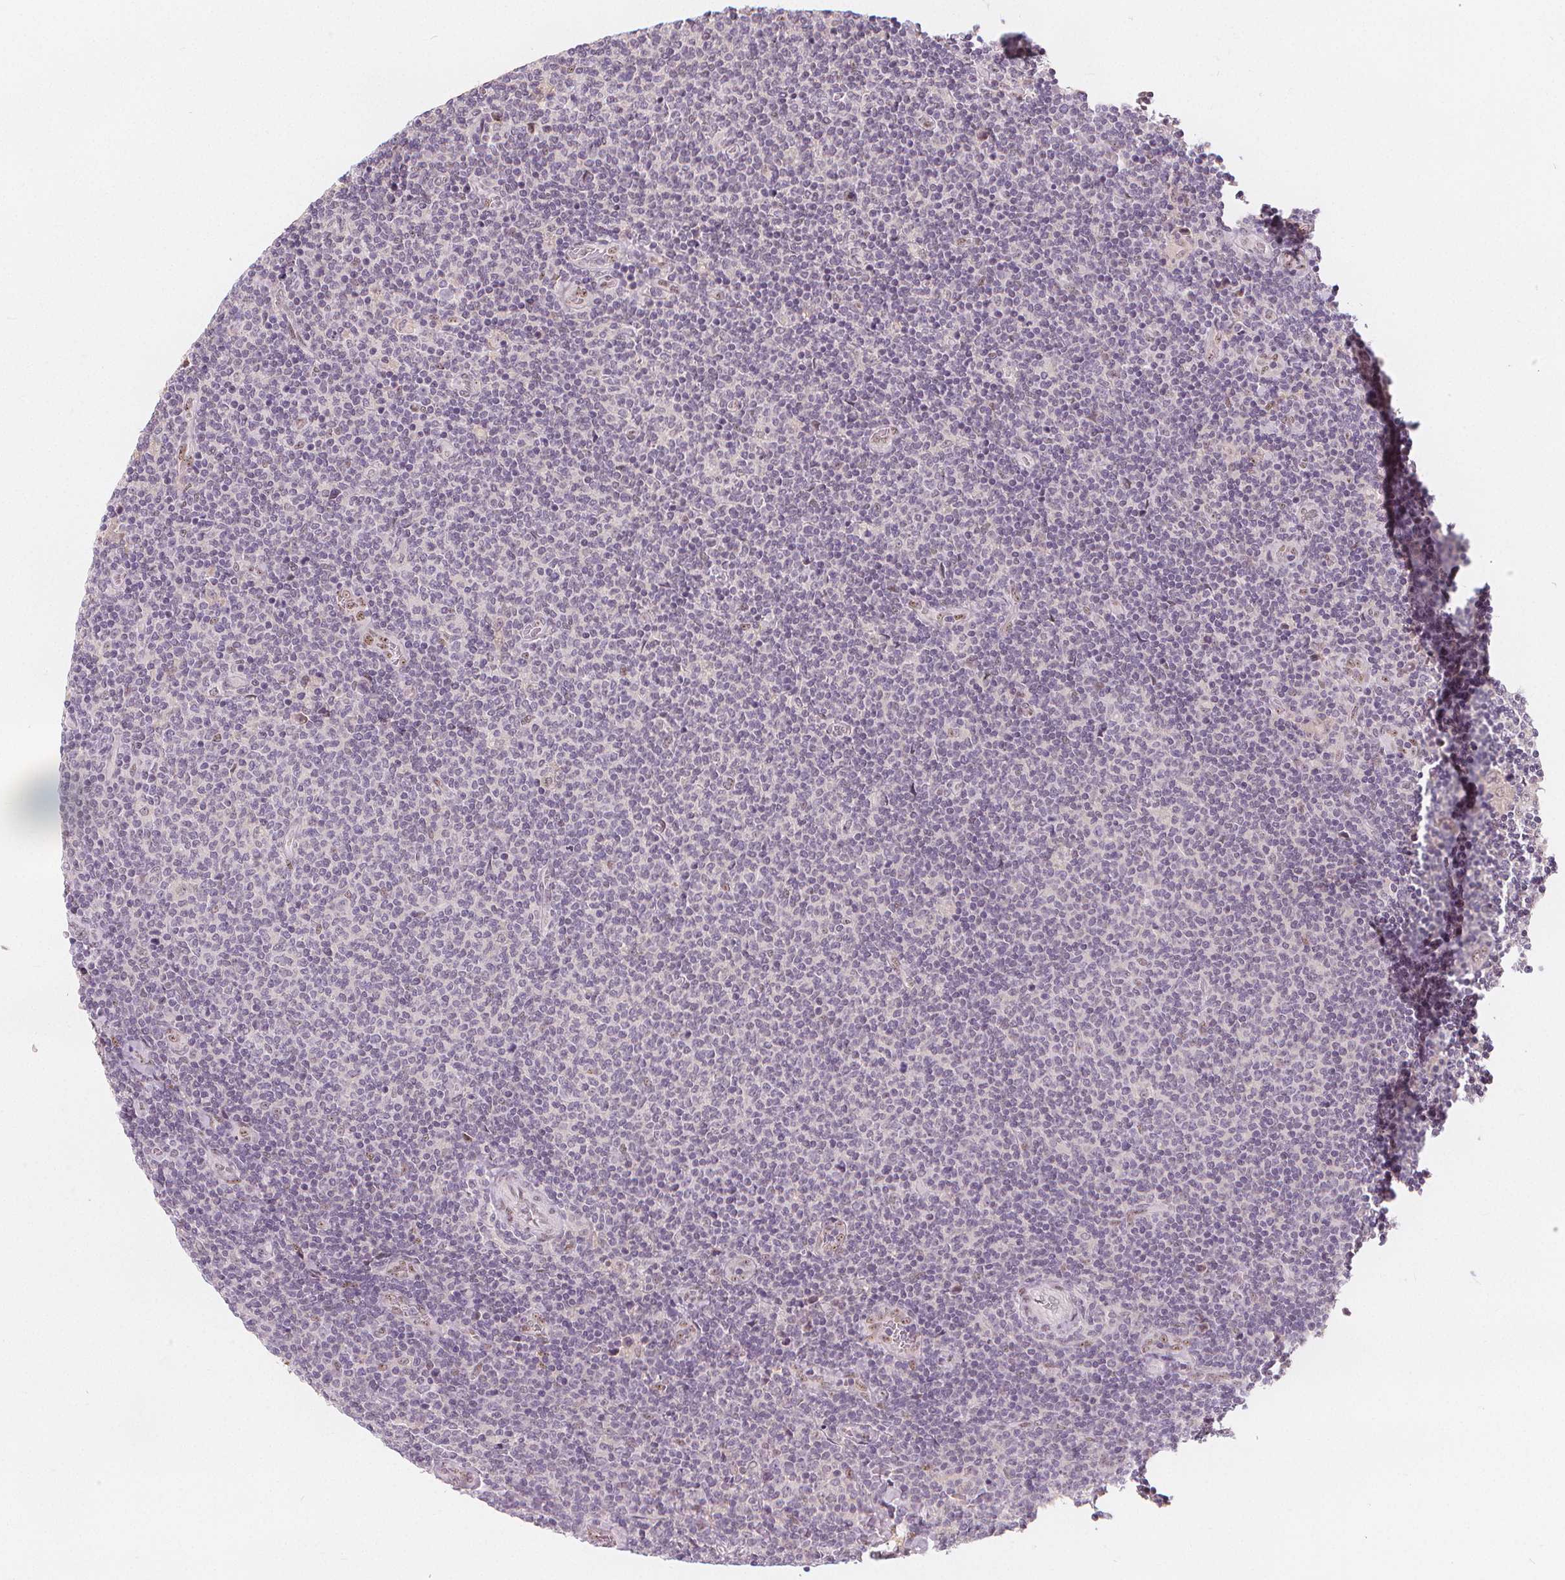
{"staining": {"intensity": "negative", "quantity": "none", "location": "none"}, "tissue": "lymphoma", "cell_type": "Tumor cells", "image_type": "cancer", "snomed": [{"axis": "morphology", "description": "Malignant lymphoma, non-Hodgkin's type, Low grade"}, {"axis": "topography", "description": "Lymph node"}], "caption": "Tumor cells are negative for protein expression in human lymphoma.", "gene": "DRC3", "patient": {"sex": "male", "age": 52}}